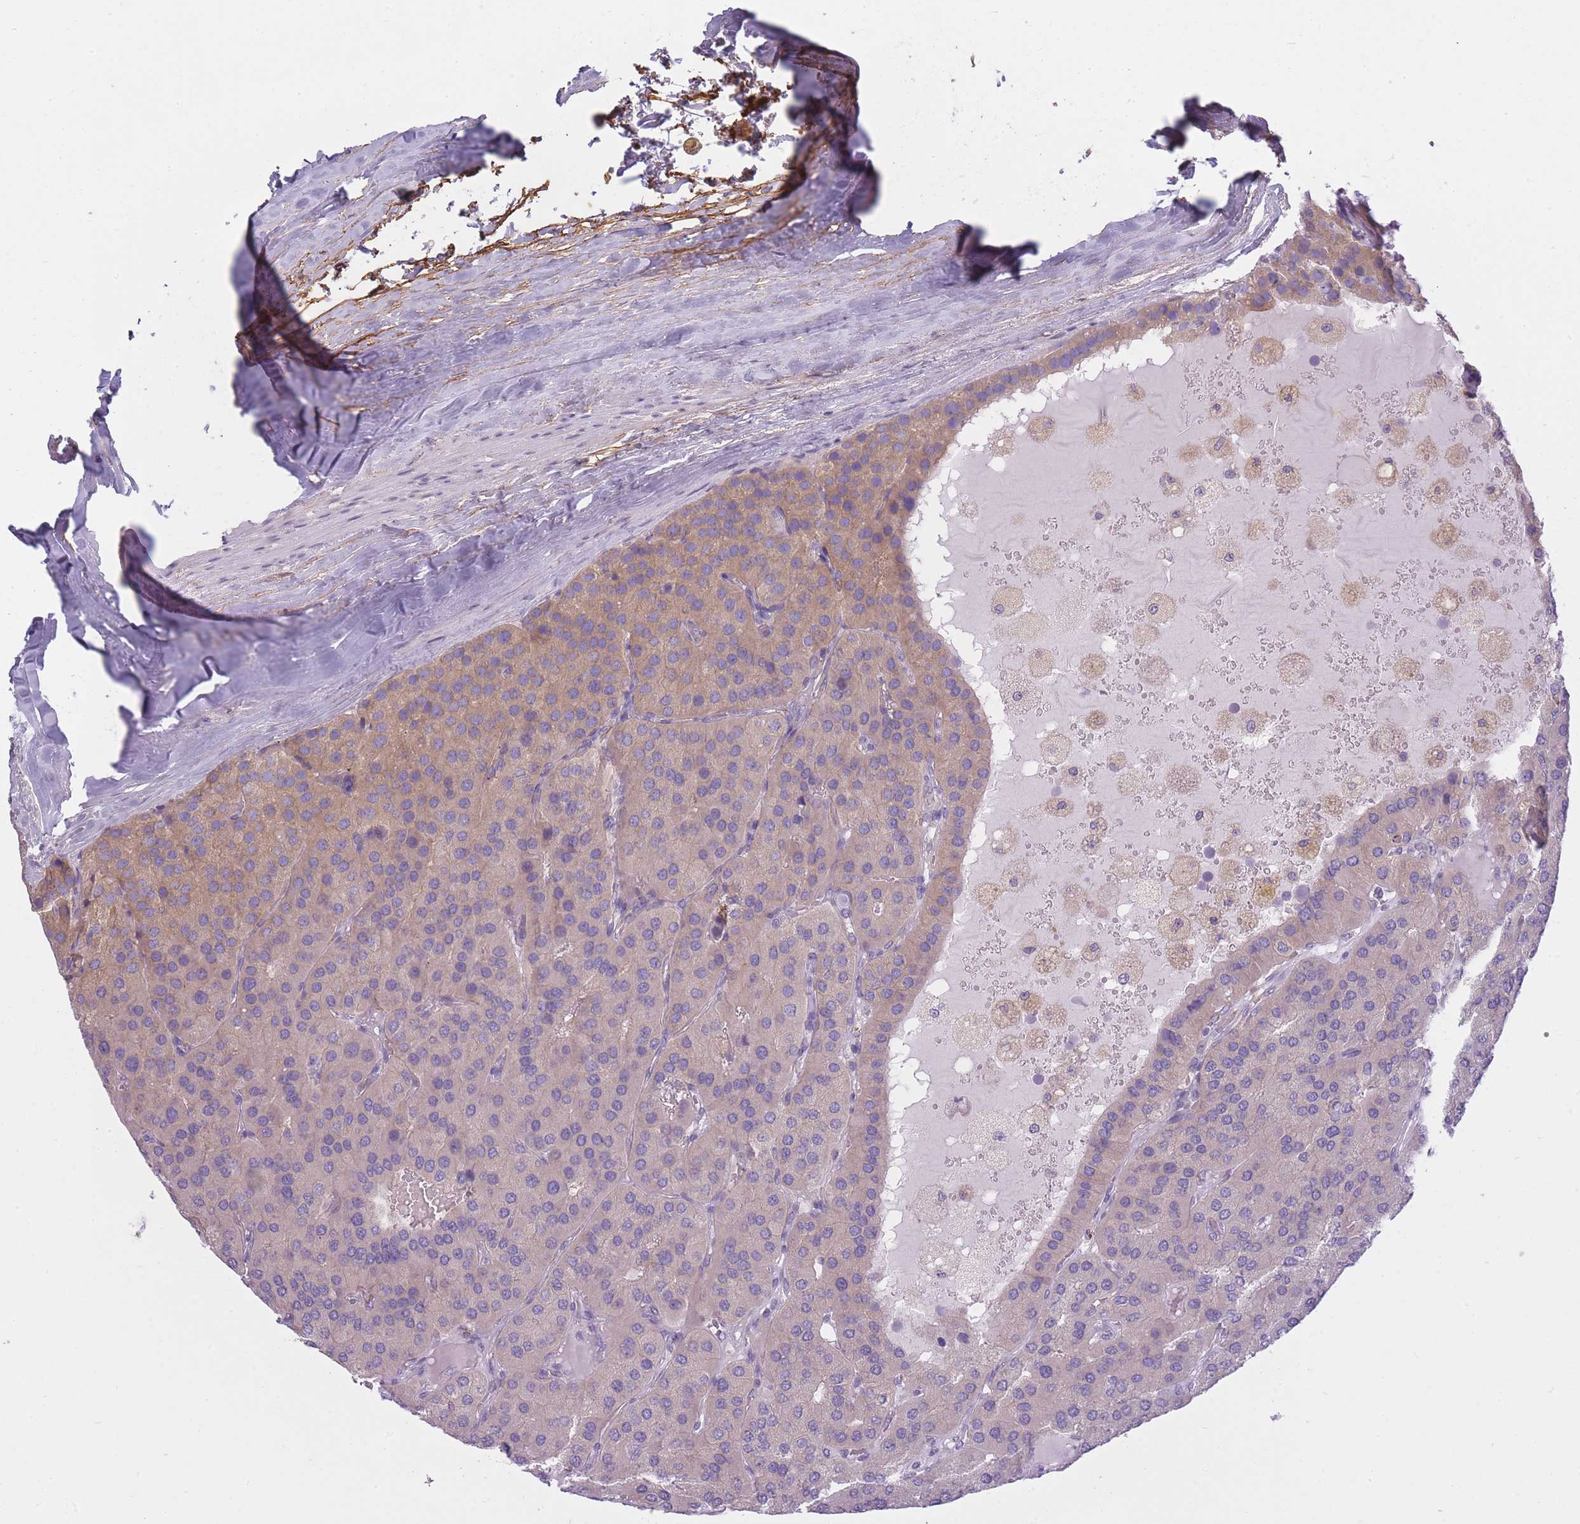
{"staining": {"intensity": "weak", "quantity": "25%-75%", "location": "cytoplasmic/membranous"}, "tissue": "parathyroid gland", "cell_type": "Glandular cells", "image_type": "normal", "snomed": [{"axis": "morphology", "description": "Normal tissue, NOS"}, {"axis": "morphology", "description": "Adenoma, NOS"}, {"axis": "topography", "description": "Parathyroid gland"}], "caption": "Unremarkable parathyroid gland demonstrates weak cytoplasmic/membranous positivity in about 25%-75% of glandular cells.", "gene": "AP3M1", "patient": {"sex": "female", "age": 86}}